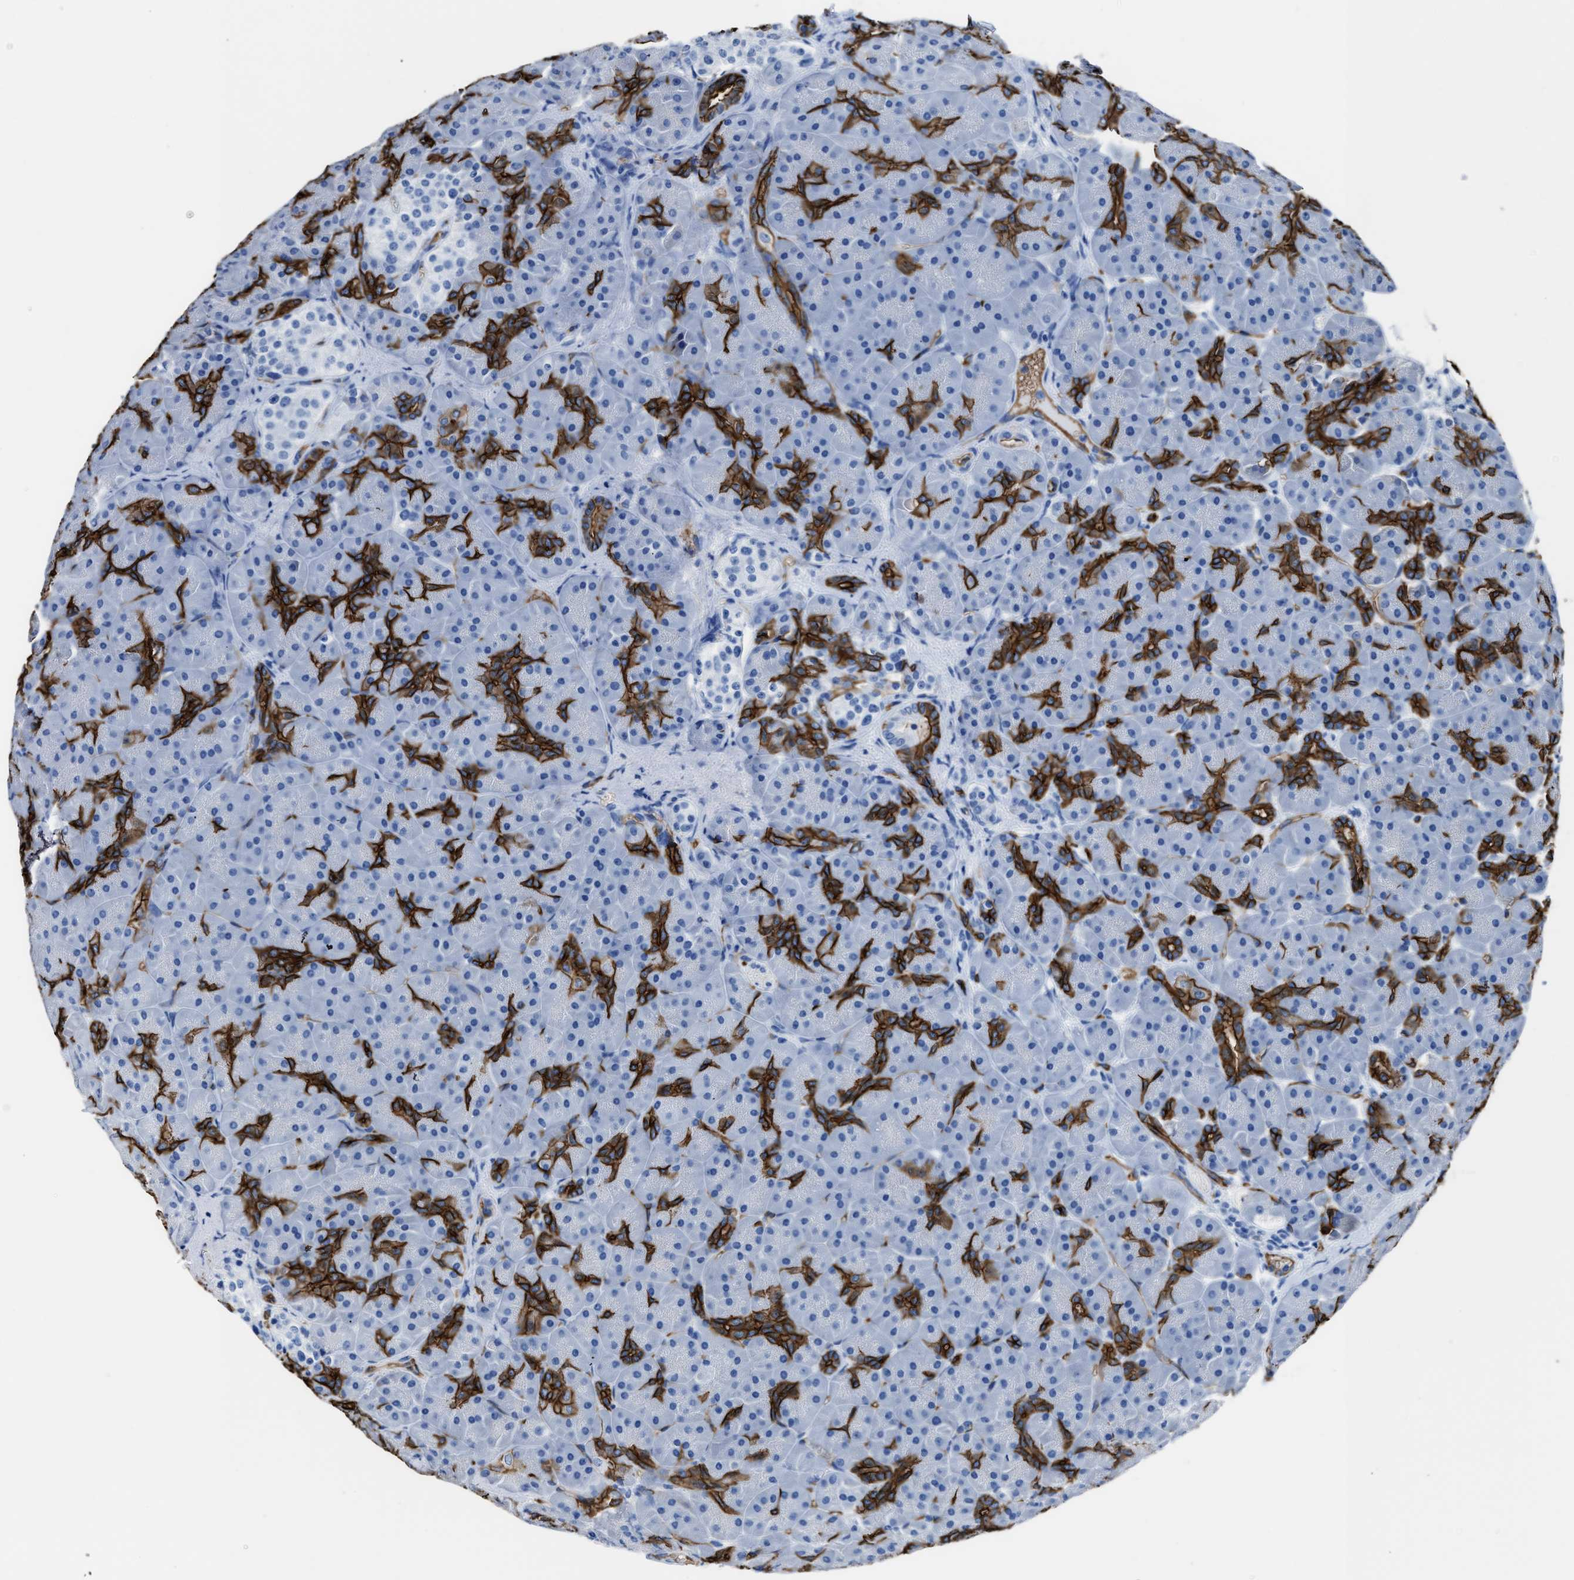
{"staining": {"intensity": "strong", "quantity": "25%-75%", "location": "cytoplasmic/membranous"}, "tissue": "pancreas", "cell_type": "Exocrine glandular cells", "image_type": "normal", "snomed": [{"axis": "morphology", "description": "Normal tissue, NOS"}, {"axis": "topography", "description": "Pancreas"}], "caption": "Protein staining by immunohistochemistry (IHC) exhibits strong cytoplasmic/membranous expression in about 25%-75% of exocrine glandular cells in normal pancreas.", "gene": "AQP1", "patient": {"sex": "male", "age": 66}}